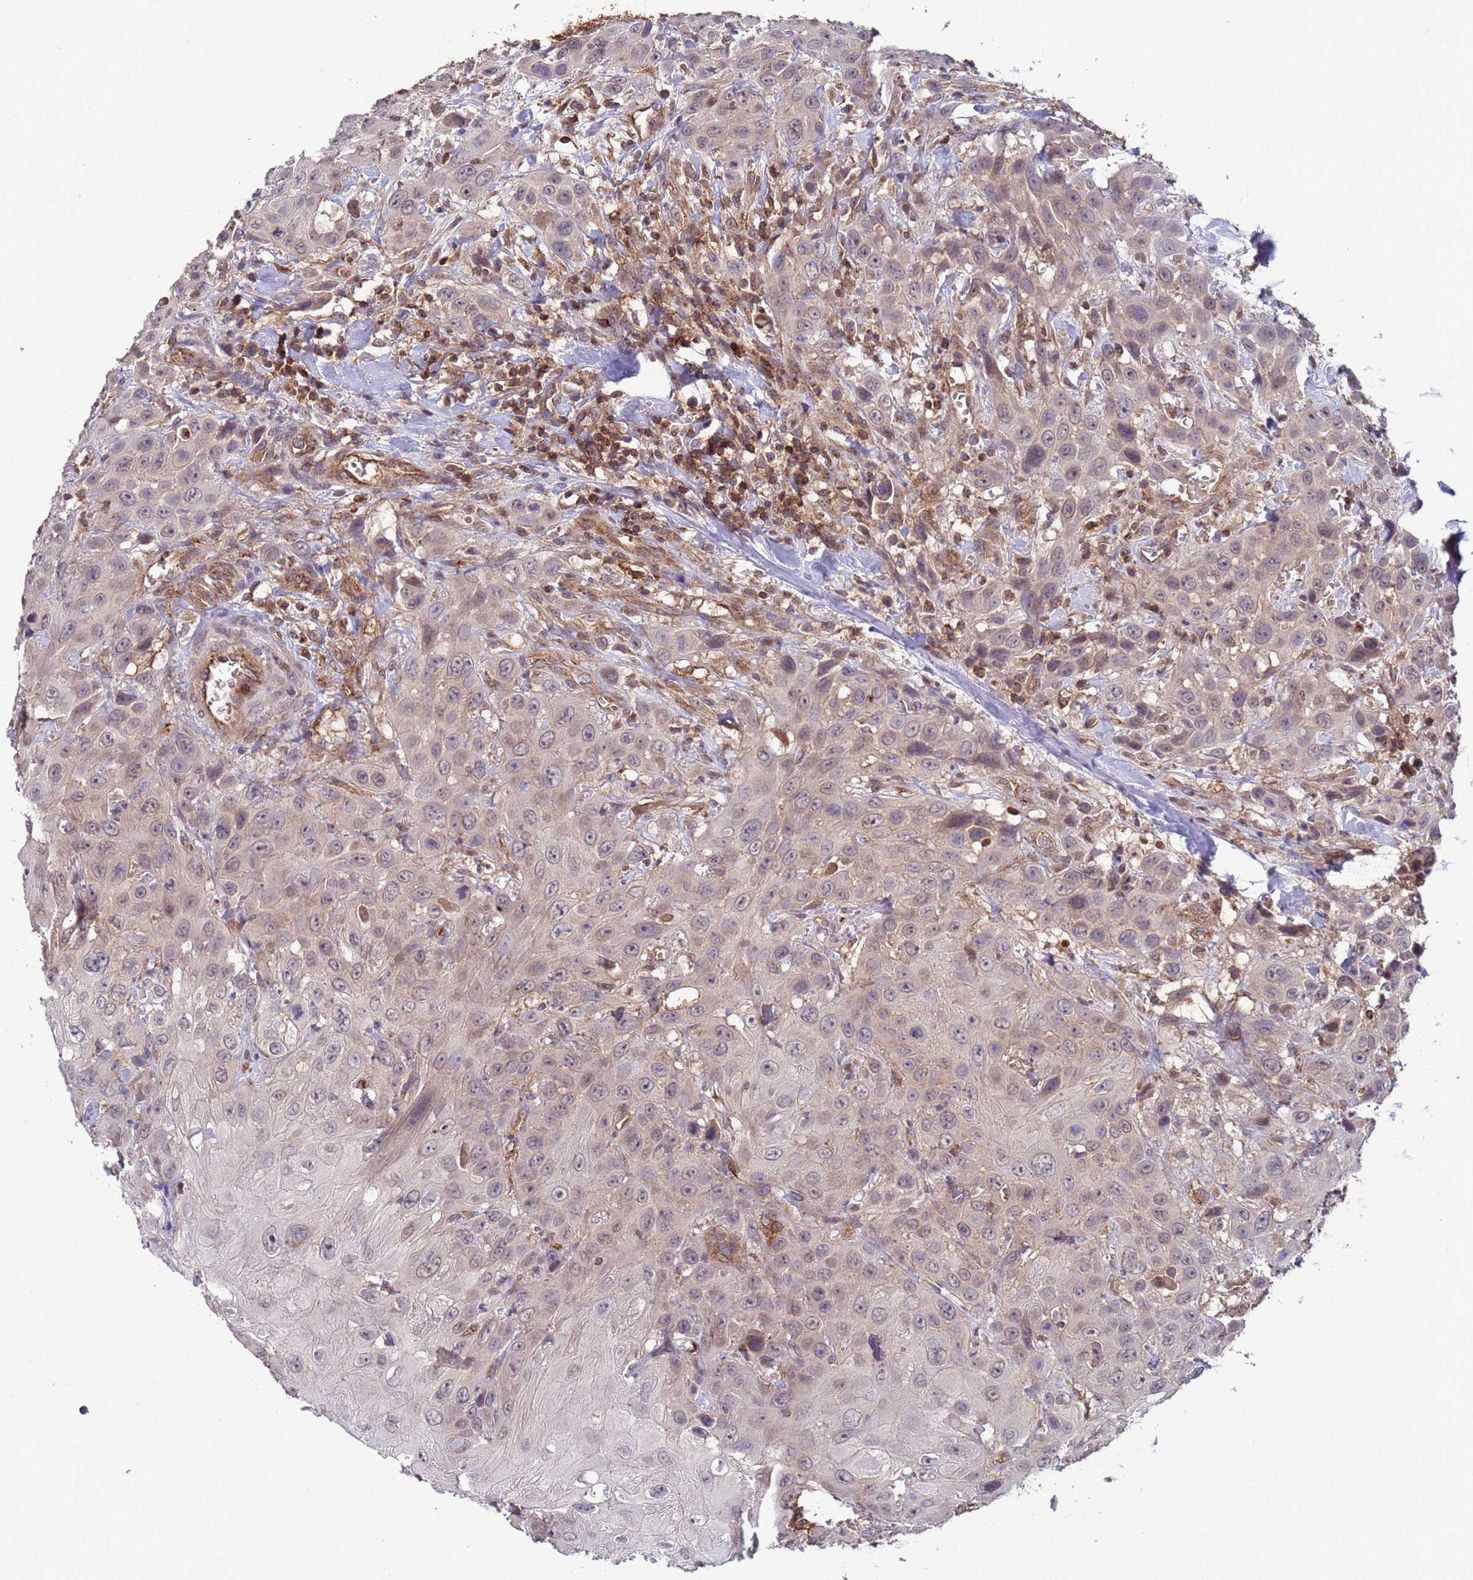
{"staining": {"intensity": "weak", "quantity": "25%-75%", "location": "cytoplasmic/membranous"}, "tissue": "head and neck cancer", "cell_type": "Tumor cells", "image_type": "cancer", "snomed": [{"axis": "morphology", "description": "Squamous cell carcinoma, NOS"}, {"axis": "topography", "description": "Head-Neck"}], "caption": "Weak cytoplasmic/membranous protein staining is present in about 25%-75% of tumor cells in head and neck squamous cell carcinoma. (brown staining indicates protein expression, while blue staining denotes nuclei).", "gene": "ACAD8", "patient": {"sex": "male", "age": 81}}